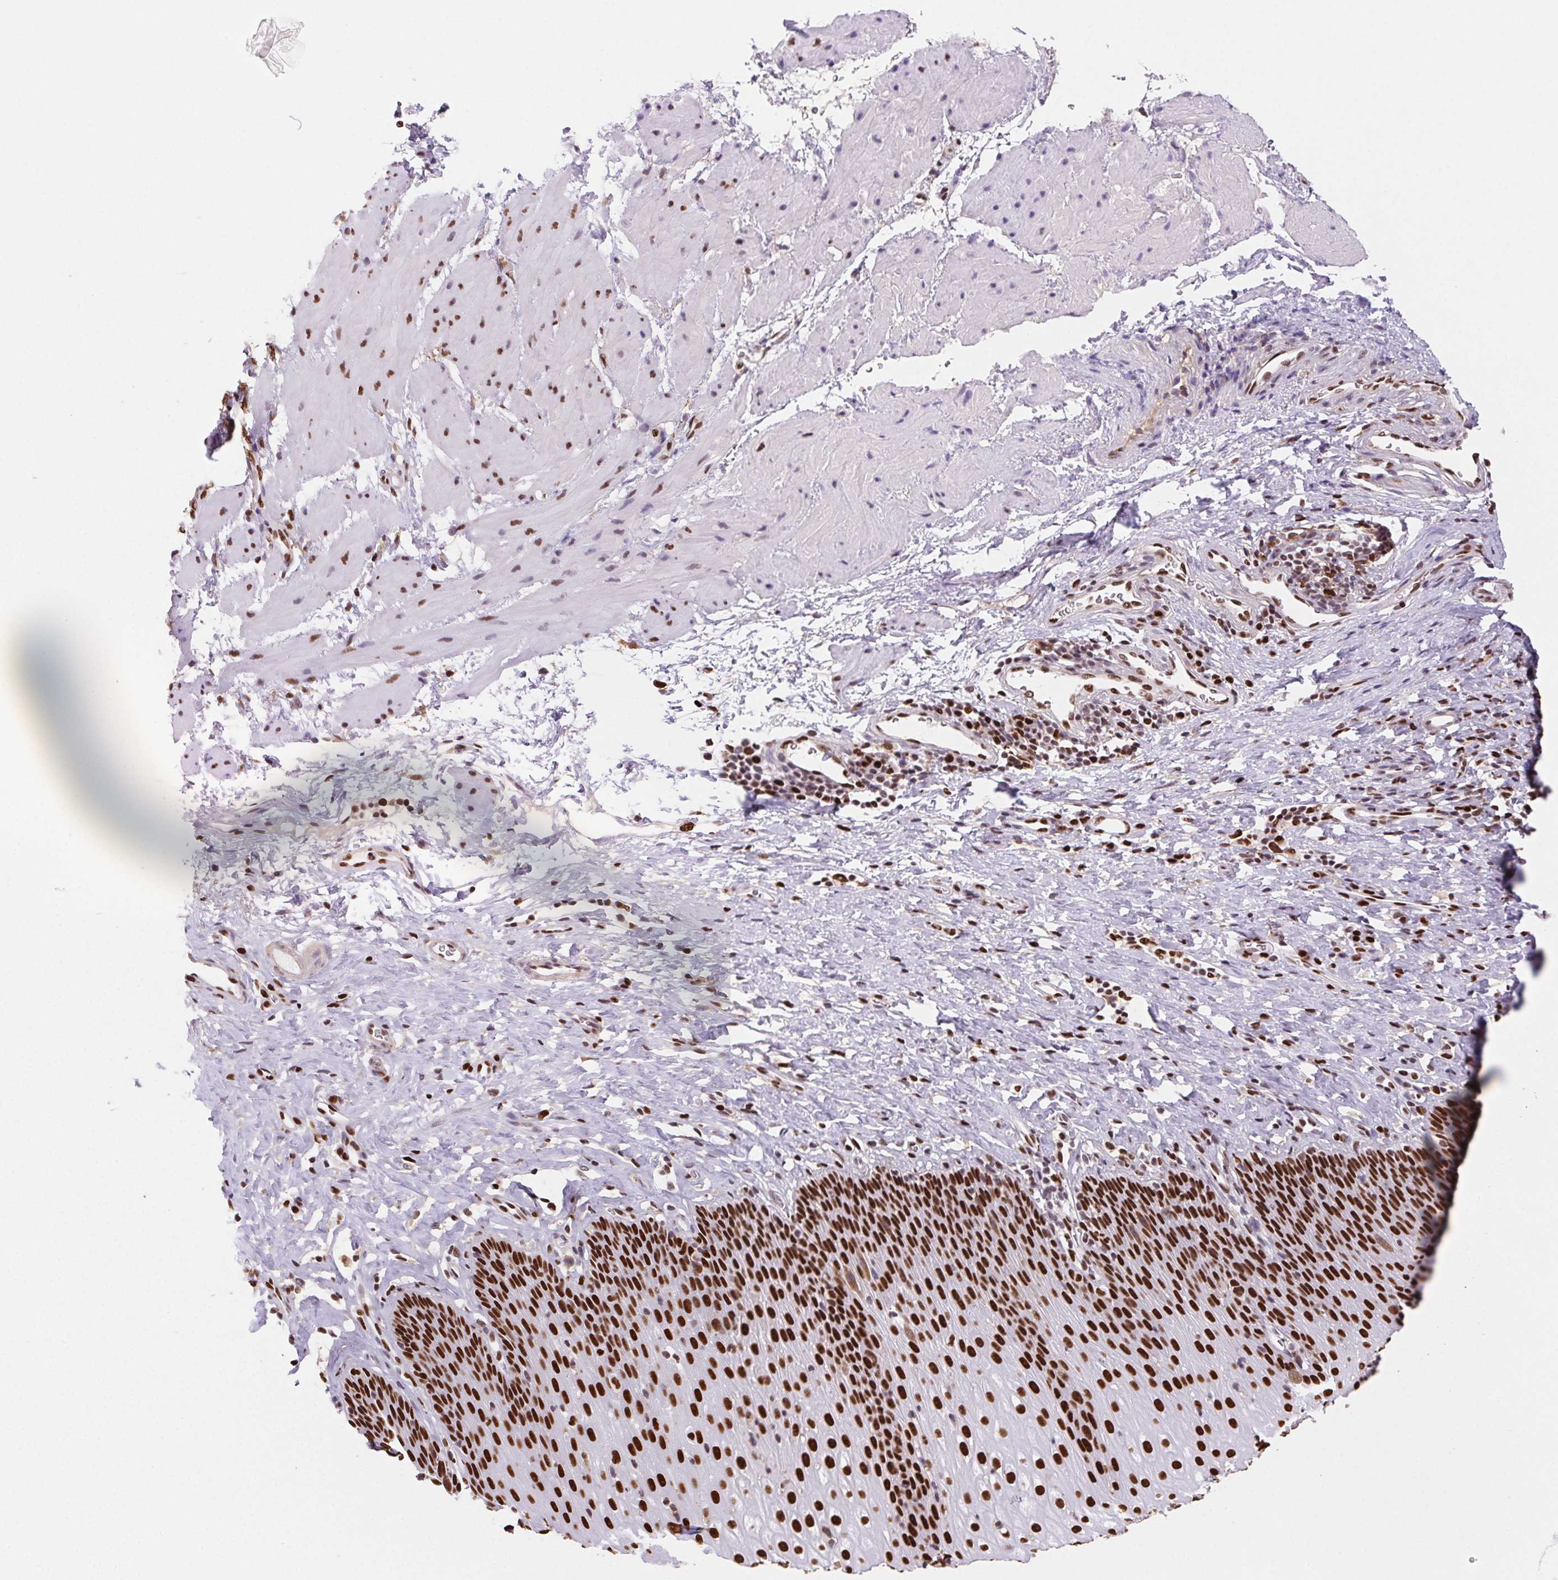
{"staining": {"intensity": "strong", "quantity": ">75%", "location": "nuclear"}, "tissue": "esophagus", "cell_type": "Squamous epithelial cells", "image_type": "normal", "snomed": [{"axis": "morphology", "description": "Normal tissue, NOS"}, {"axis": "topography", "description": "Esophagus"}], "caption": "Human esophagus stained for a protein (brown) demonstrates strong nuclear positive expression in about >75% of squamous epithelial cells.", "gene": "SETSIP", "patient": {"sex": "female", "age": 61}}